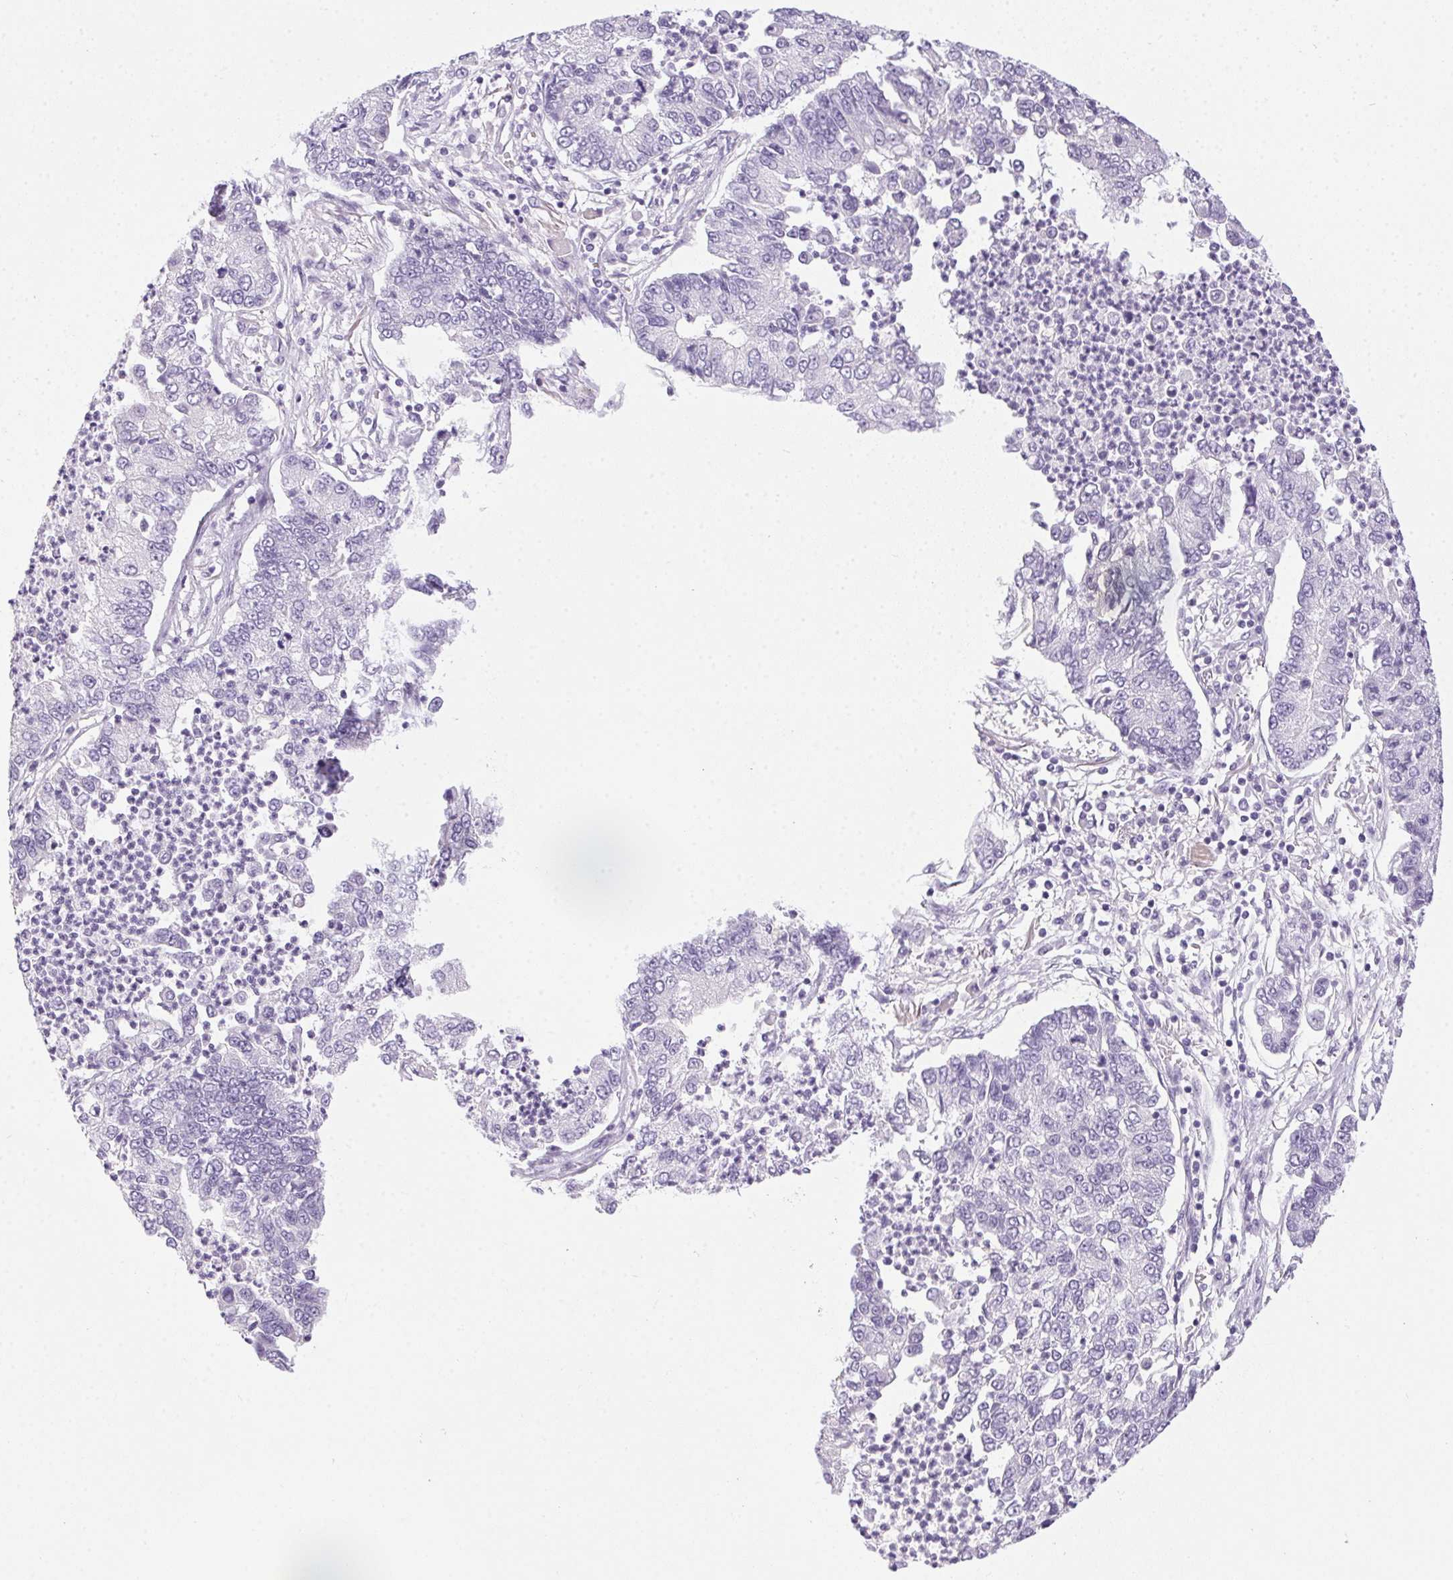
{"staining": {"intensity": "negative", "quantity": "none", "location": "none"}, "tissue": "lung cancer", "cell_type": "Tumor cells", "image_type": "cancer", "snomed": [{"axis": "morphology", "description": "Adenocarcinoma, NOS"}, {"axis": "topography", "description": "Lung"}], "caption": "This is an IHC micrograph of lung cancer. There is no expression in tumor cells.", "gene": "POPDC2", "patient": {"sex": "female", "age": 57}}